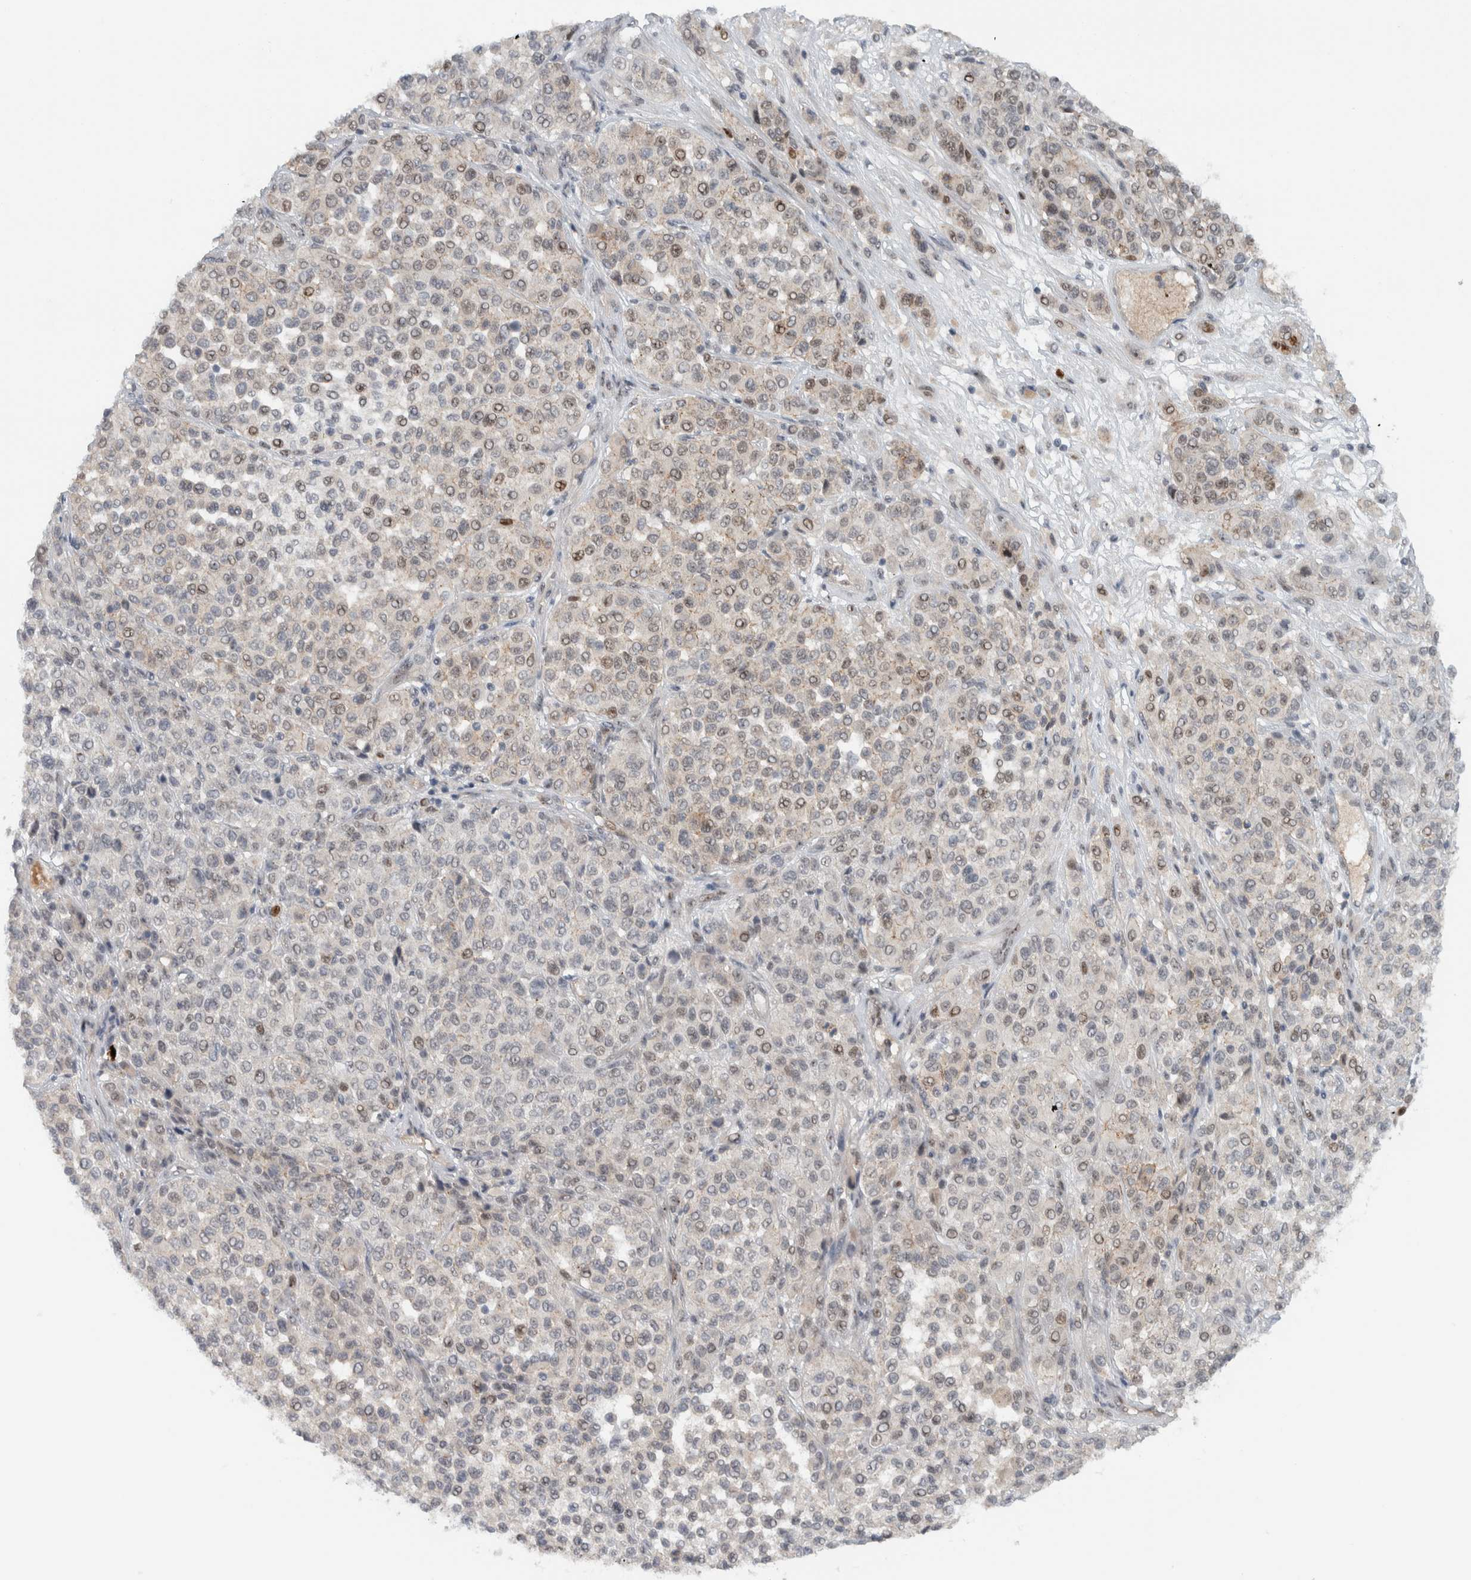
{"staining": {"intensity": "moderate", "quantity": "<25%", "location": "nuclear"}, "tissue": "melanoma", "cell_type": "Tumor cells", "image_type": "cancer", "snomed": [{"axis": "morphology", "description": "Malignant melanoma, Metastatic site"}, {"axis": "topography", "description": "Pancreas"}], "caption": "A brown stain highlights moderate nuclear expression of a protein in malignant melanoma (metastatic site) tumor cells.", "gene": "ZFP91", "patient": {"sex": "female", "age": 30}}